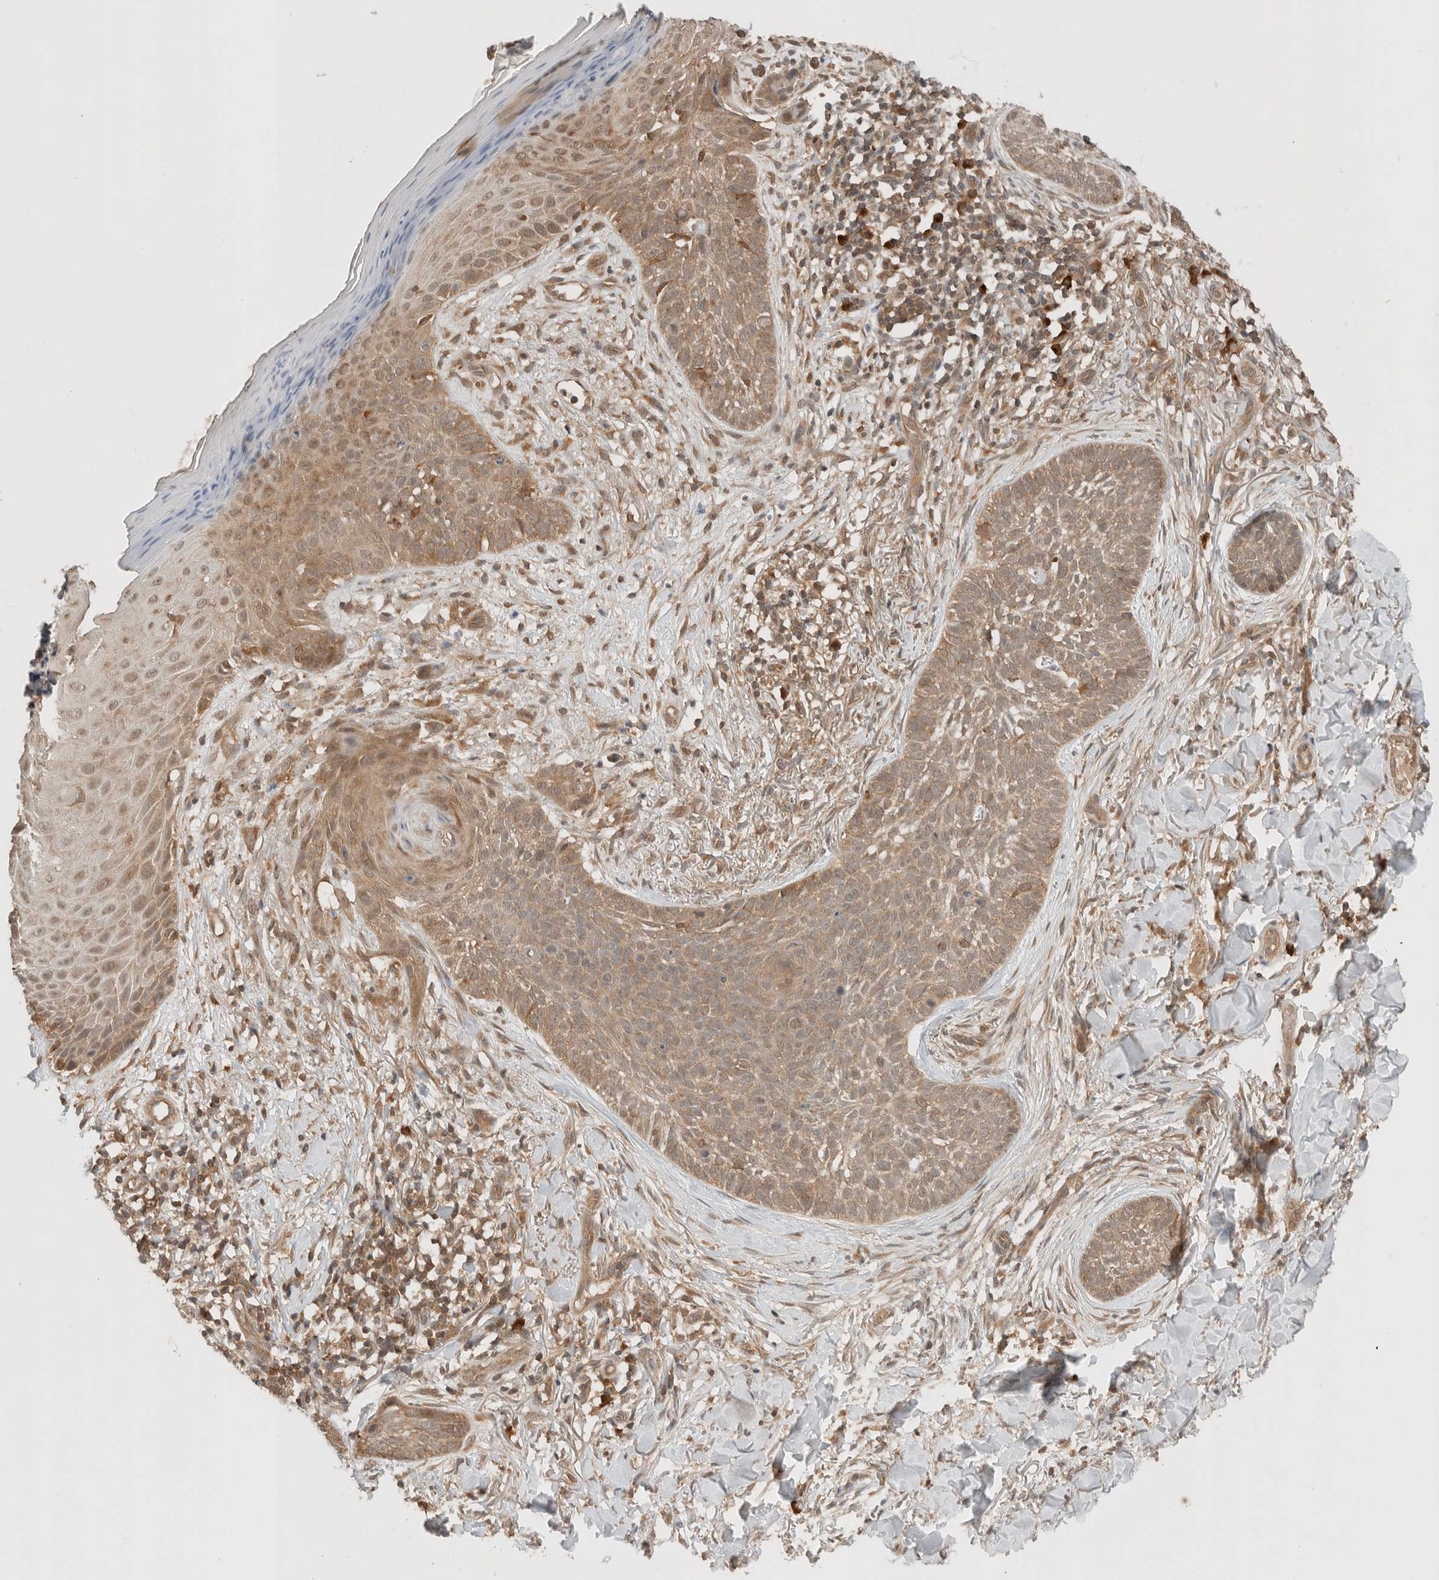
{"staining": {"intensity": "weak", "quantity": ">75%", "location": "cytoplasmic/membranous,nuclear"}, "tissue": "skin cancer", "cell_type": "Tumor cells", "image_type": "cancer", "snomed": [{"axis": "morphology", "description": "Normal tissue, NOS"}, {"axis": "morphology", "description": "Basal cell carcinoma"}, {"axis": "topography", "description": "Skin"}], "caption": "About >75% of tumor cells in skin cancer reveal weak cytoplasmic/membranous and nuclear protein positivity as visualized by brown immunohistochemical staining.", "gene": "ARFGEF2", "patient": {"sex": "male", "age": 67}}